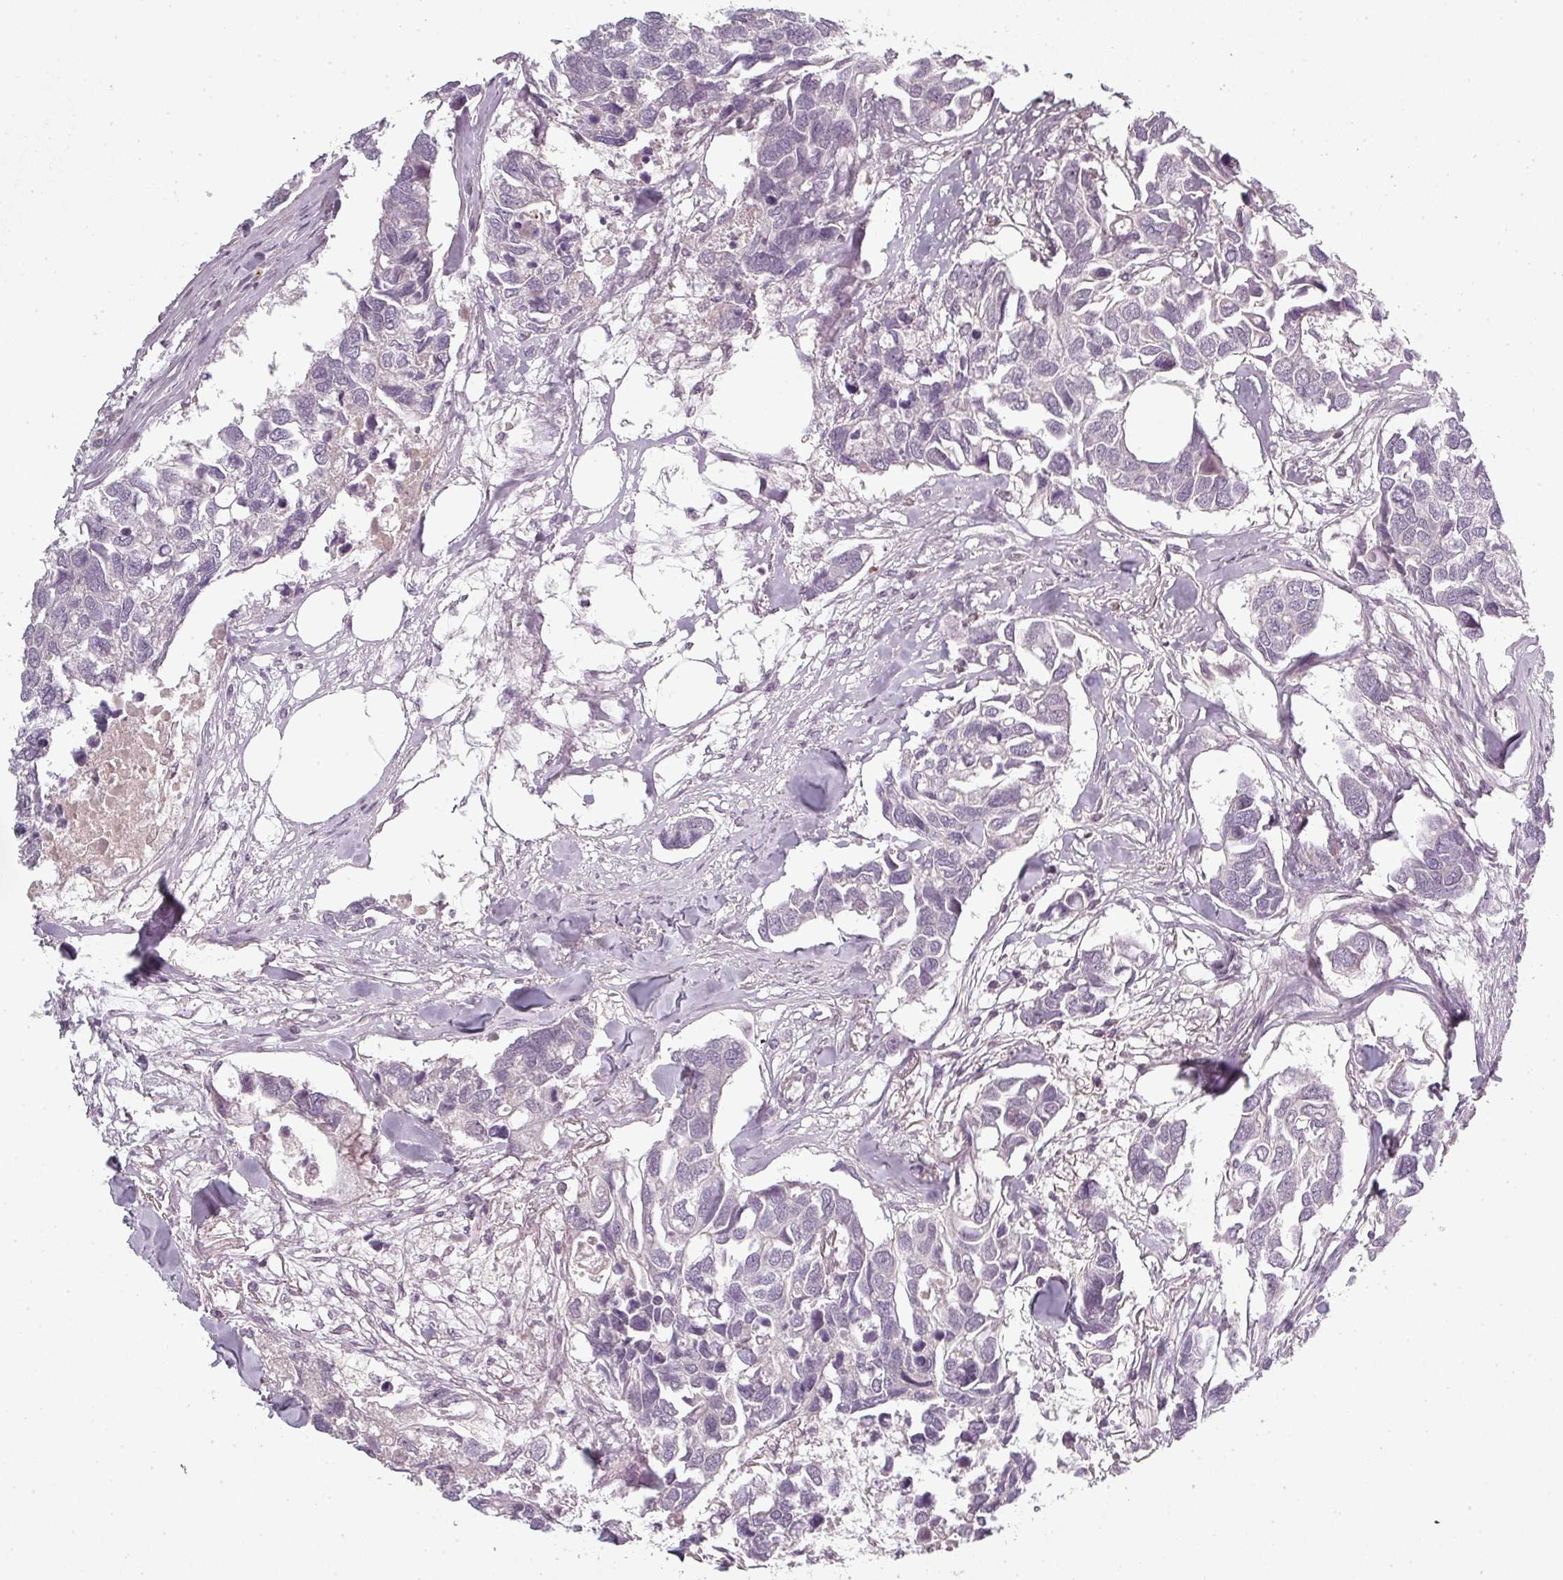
{"staining": {"intensity": "negative", "quantity": "none", "location": "none"}, "tissue": "breast cancer", "cell_type": "Tumor cells", "image_type": "cancer", "snomed": [{"axis": "morphology", "description": "Duct carcinoma"}, {"axis": "topography", "description": "Breast"}], "caption": "Micrograph shows no protein expression in tumor cells of infiltrating ductal carcinoma (breast) tissue.", "gene": "SLC16A9", "patient": {"sex": "female", "age": 83}}